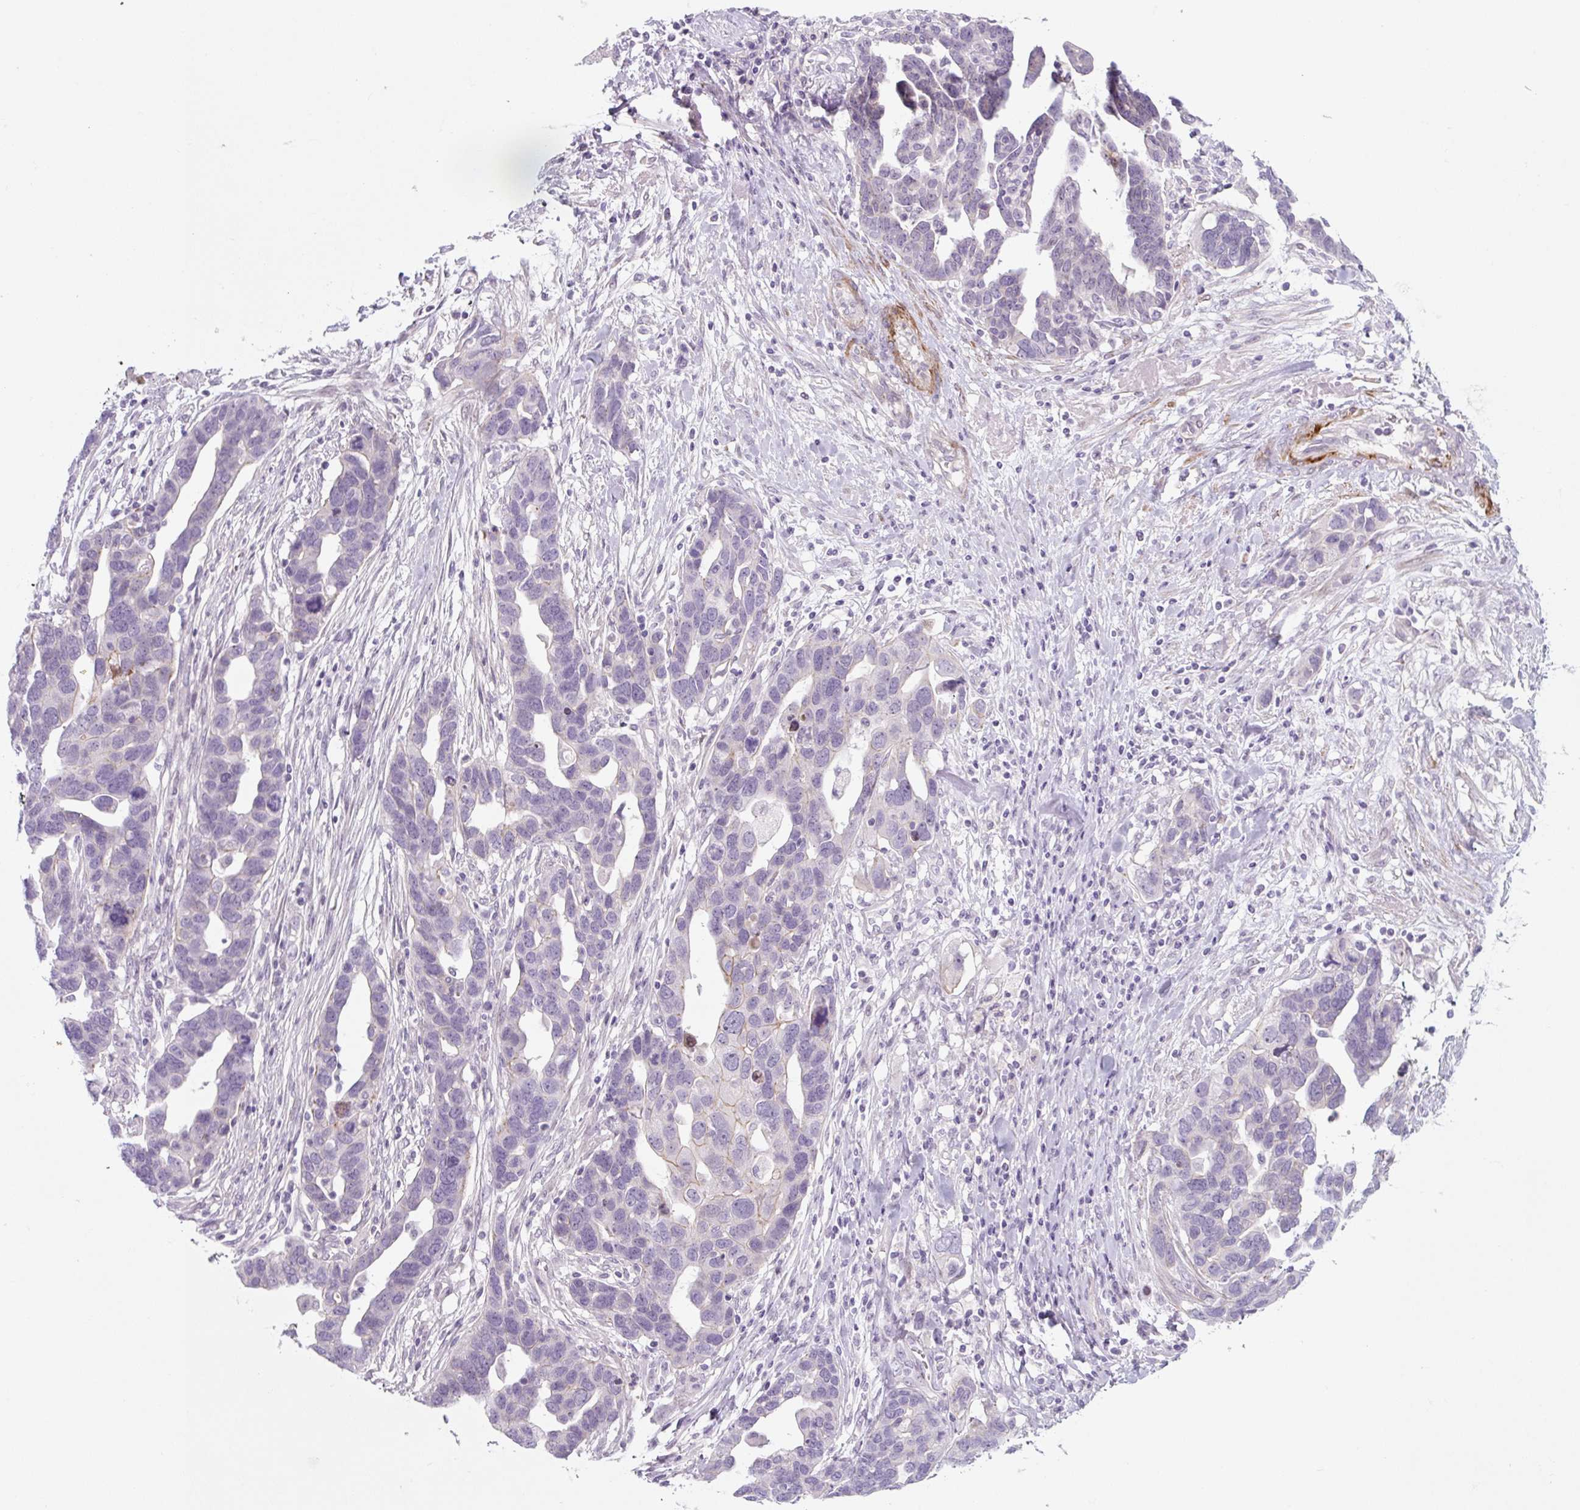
{"staining": {"intensity": "negative", "quantity": "none", "location": "none"}, "tissue": "ovarian cancer", "cell_type": "Tumor cells", "image_type": "cancer", "snomed": [{"axis": "morphology", "description": "Cystadenocarcinoma, serous, NOS"}, {"axis": "topography", "description": "Ovary"}], "caption": "Tumor cells show no significant protein positivity in ovarian serous cystadenocarcinoma.", "gene": "PRM1", "patient": {"sex": "female", "age": 54}}